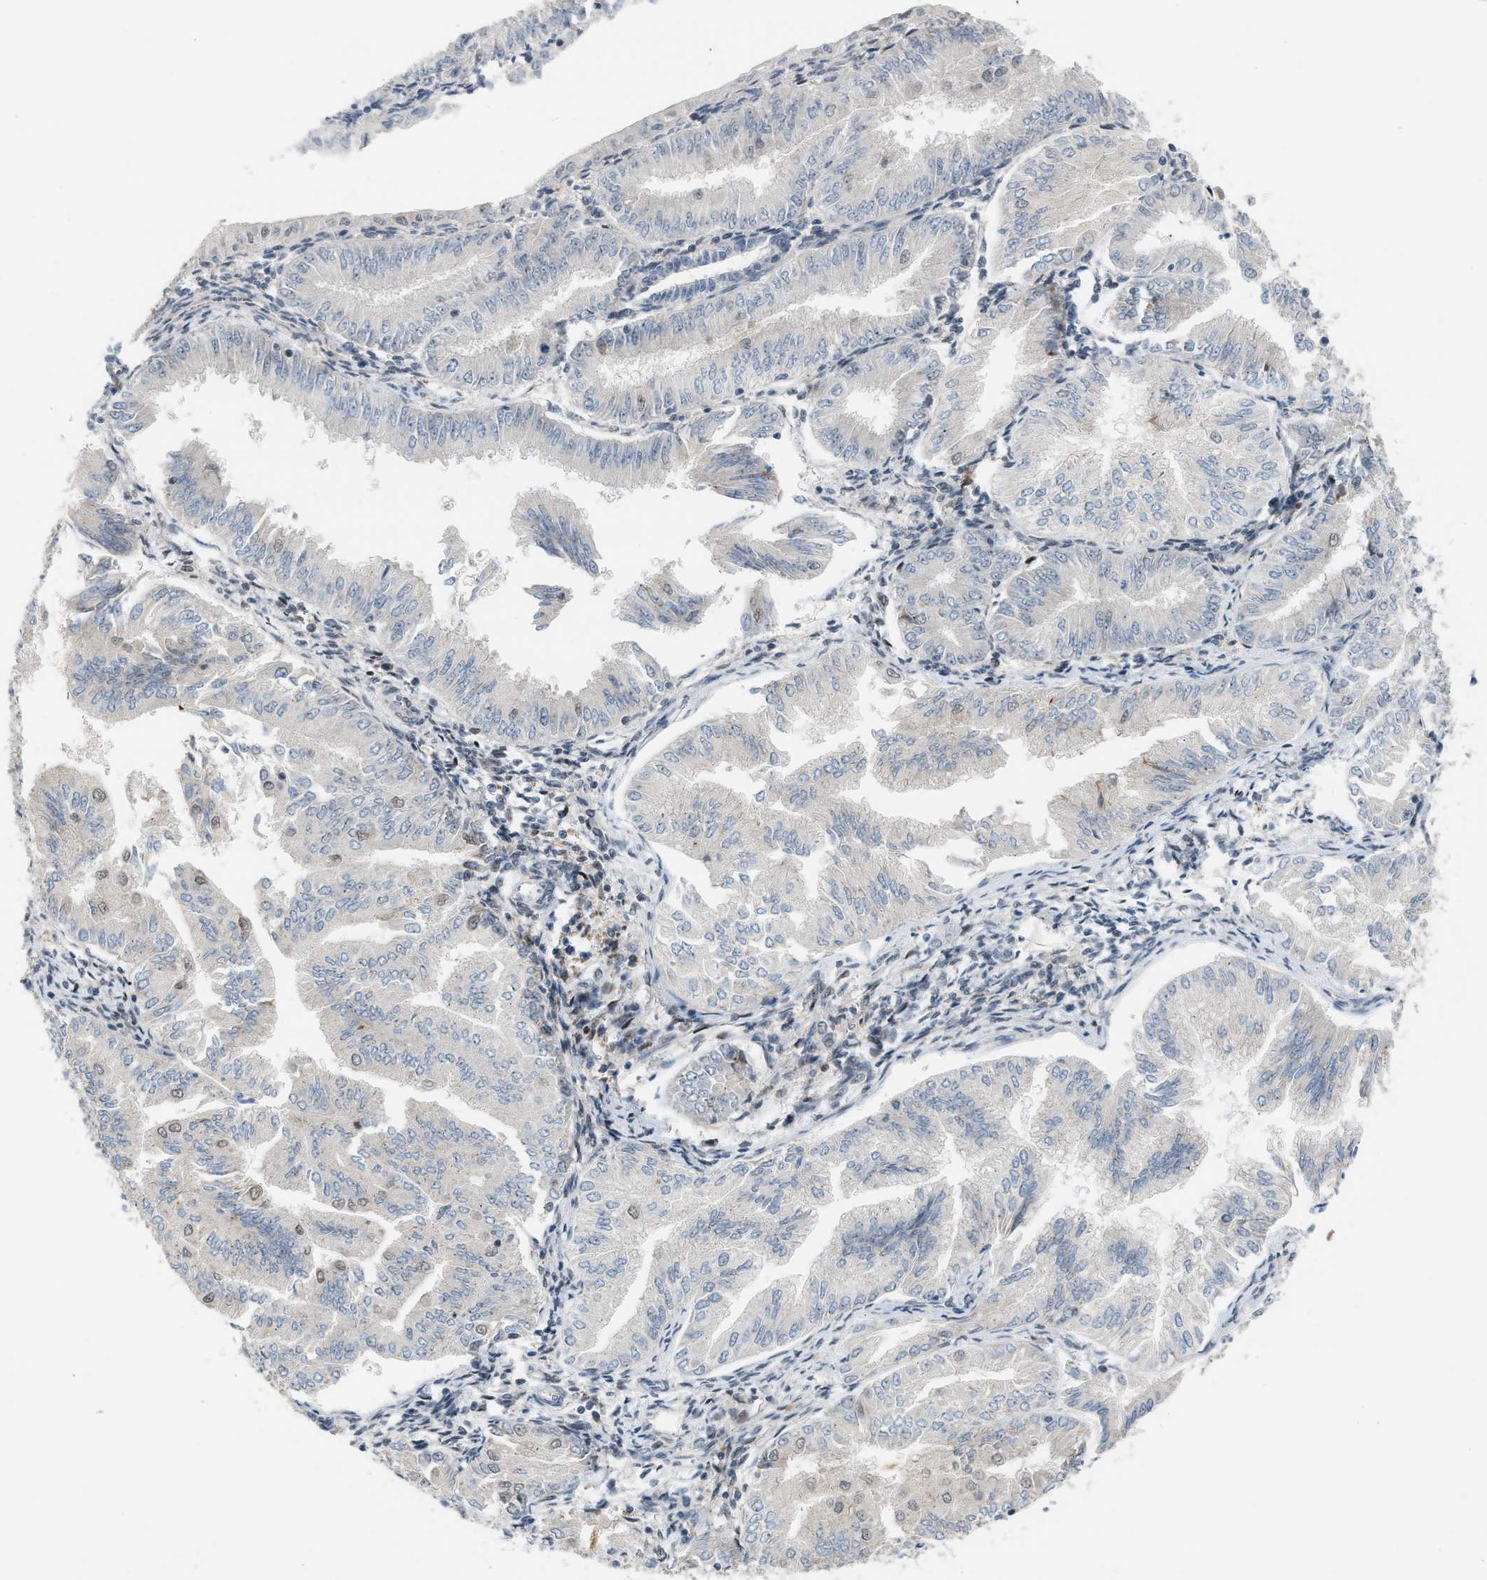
{"staining": {"intensity": "weak", "quantity": "<25%", "location": "nuclear"}, "tissue": "endometrial cancer", "cell_type": "Tumor cells", "image_type": "cancer", "snomed": [{"axis": "morphology", "description": "Adenocarcinoma, NOS"}, {"axis": "topography", "description": "Endometrium"}], "caption": "This is an IHC histopathology image of human endometrial cancer. There is no expression in tumor cells.", "gene": "SSBP2", "patient": {"sex": "female", "age": 53}}